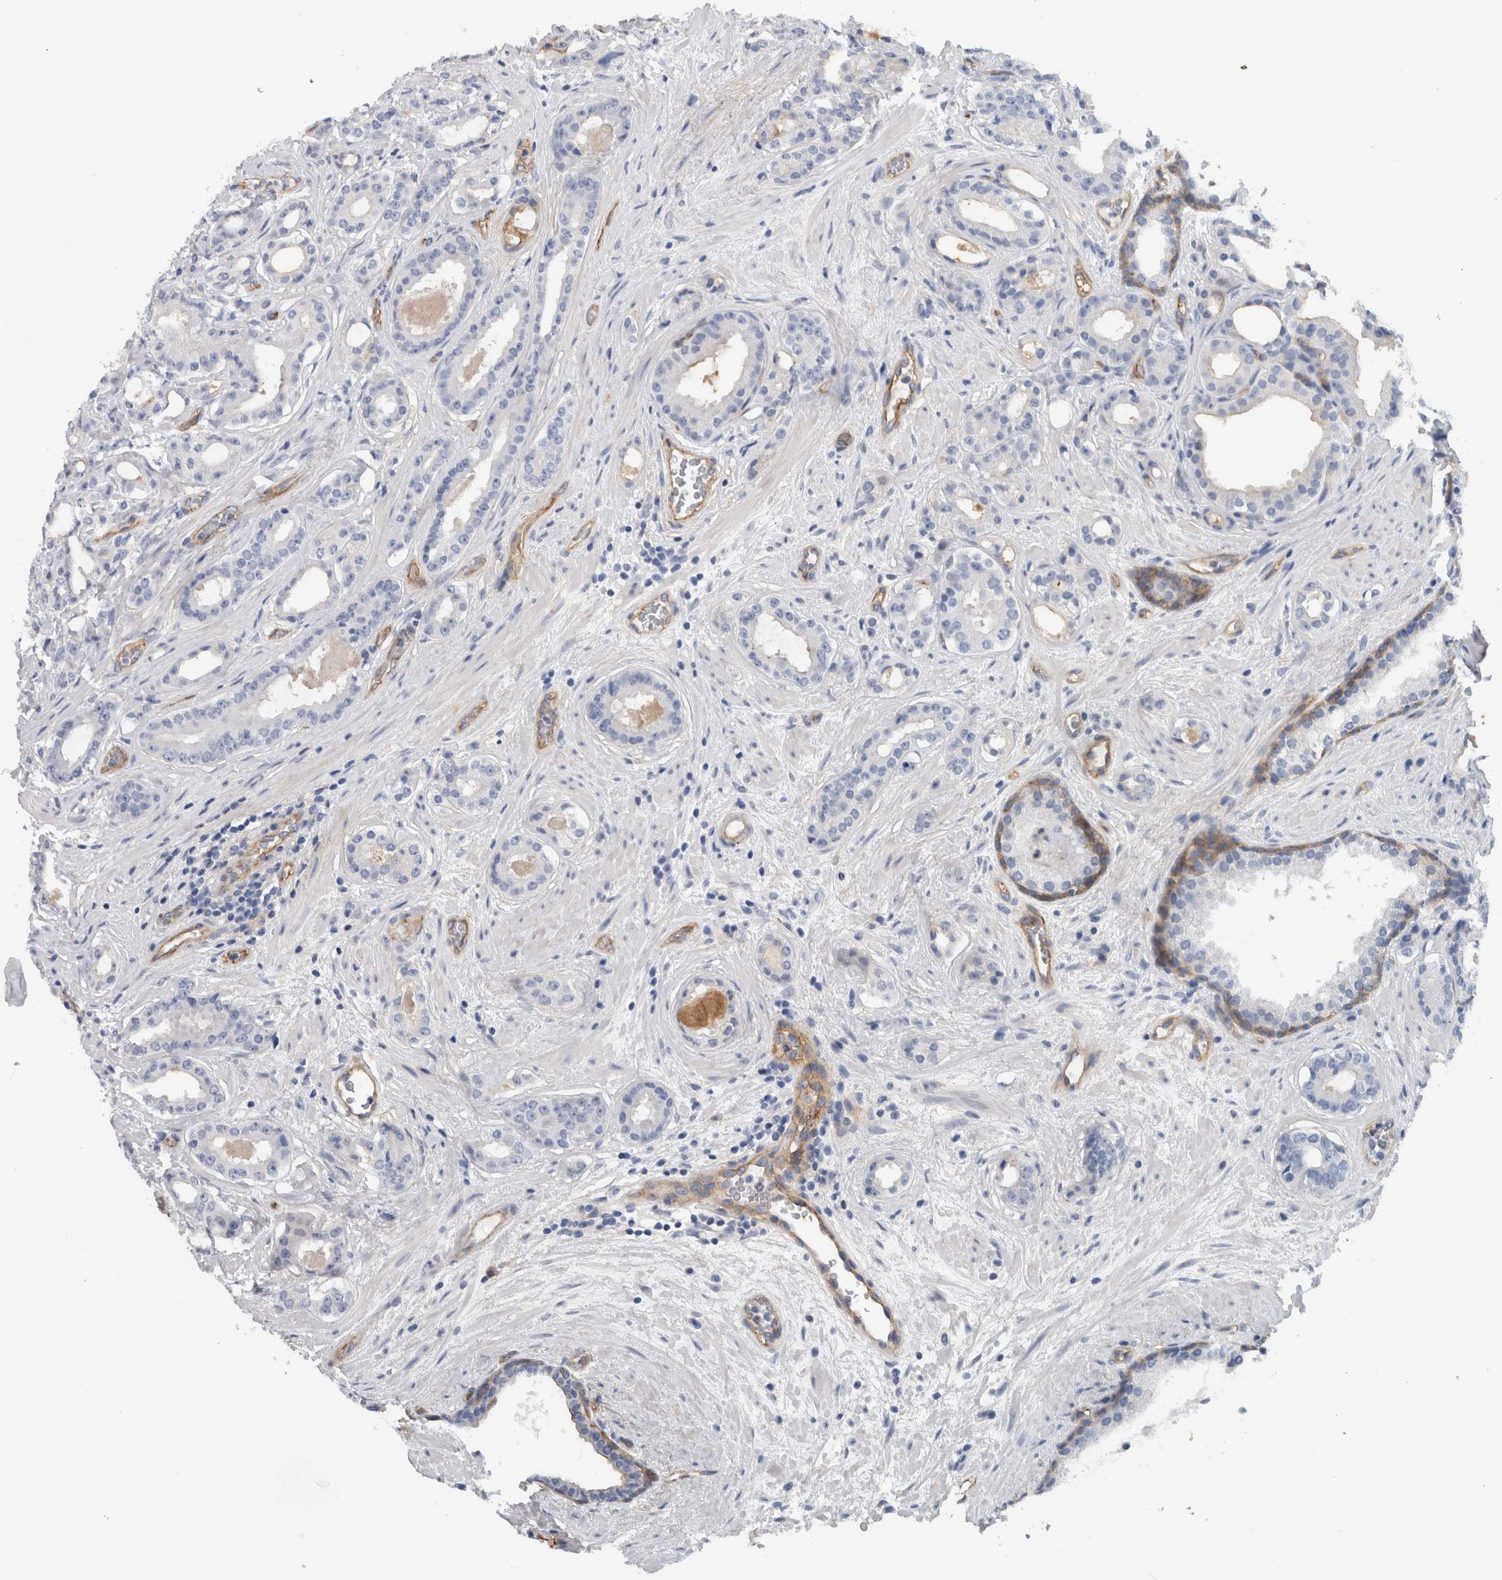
{"staining": {"intensity": "negative", "quantity": "none", "location": "none"}, "tissue": "prostate cancer", "cell_type": "Tumor cells", "image_type": "cancer", "snomed": [{"axis": "morphology", "description": "Adenocarcinoma, High grade"}, {"axis": "topography", "description": "Prostate"}], "caption": "DAB immunohistochemical staining of adenocarcinoma (high-grade) (prostate) demonstrates no significant expression in tumor cells. (DAB (3,3'-diaminobenzidine) immunohistochemistry, high magnification).", "gene": "CD59", "patient": {"sex": "male", "age": 60}}